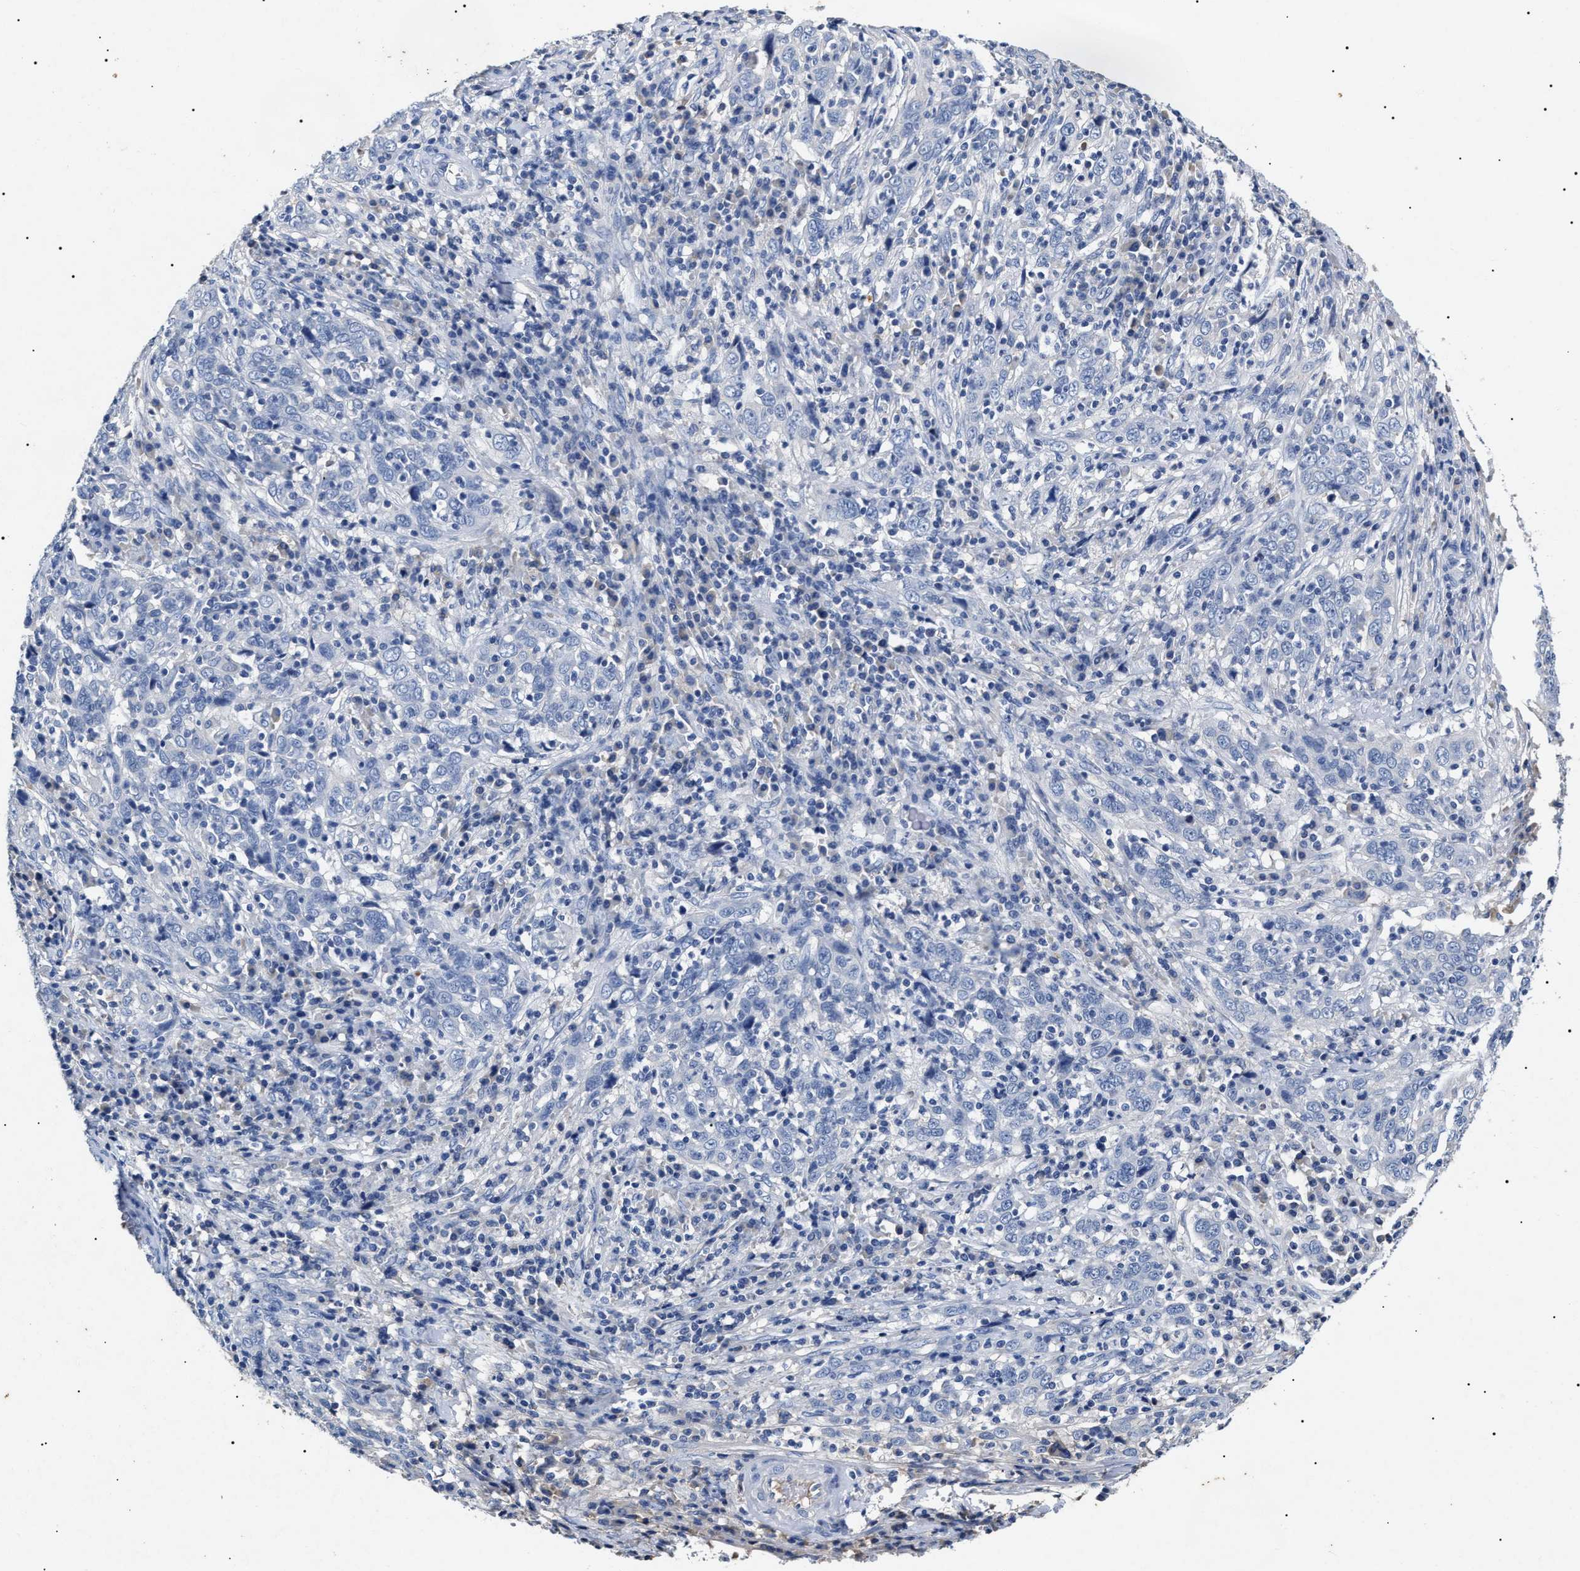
{"staining": {"intensity": "negative", "quantity": "none", "location": "none"}, "tissue": "cervical cancer", "cell_type": "Tumor cells", "image_type": "cancer", "snomed": [{"axis": "morphology", "description": "Squamous cell carcinoma, NOS"}, {"axis": "topography", "description": "Cervix"}], "caption": "DAB immunohistochemical staining of cervical squamous cell carcinoma exhibits no significant staining in tumor cells.", "gene": "LRRC8E", "patient": {"sex": "female", "age": 46}}